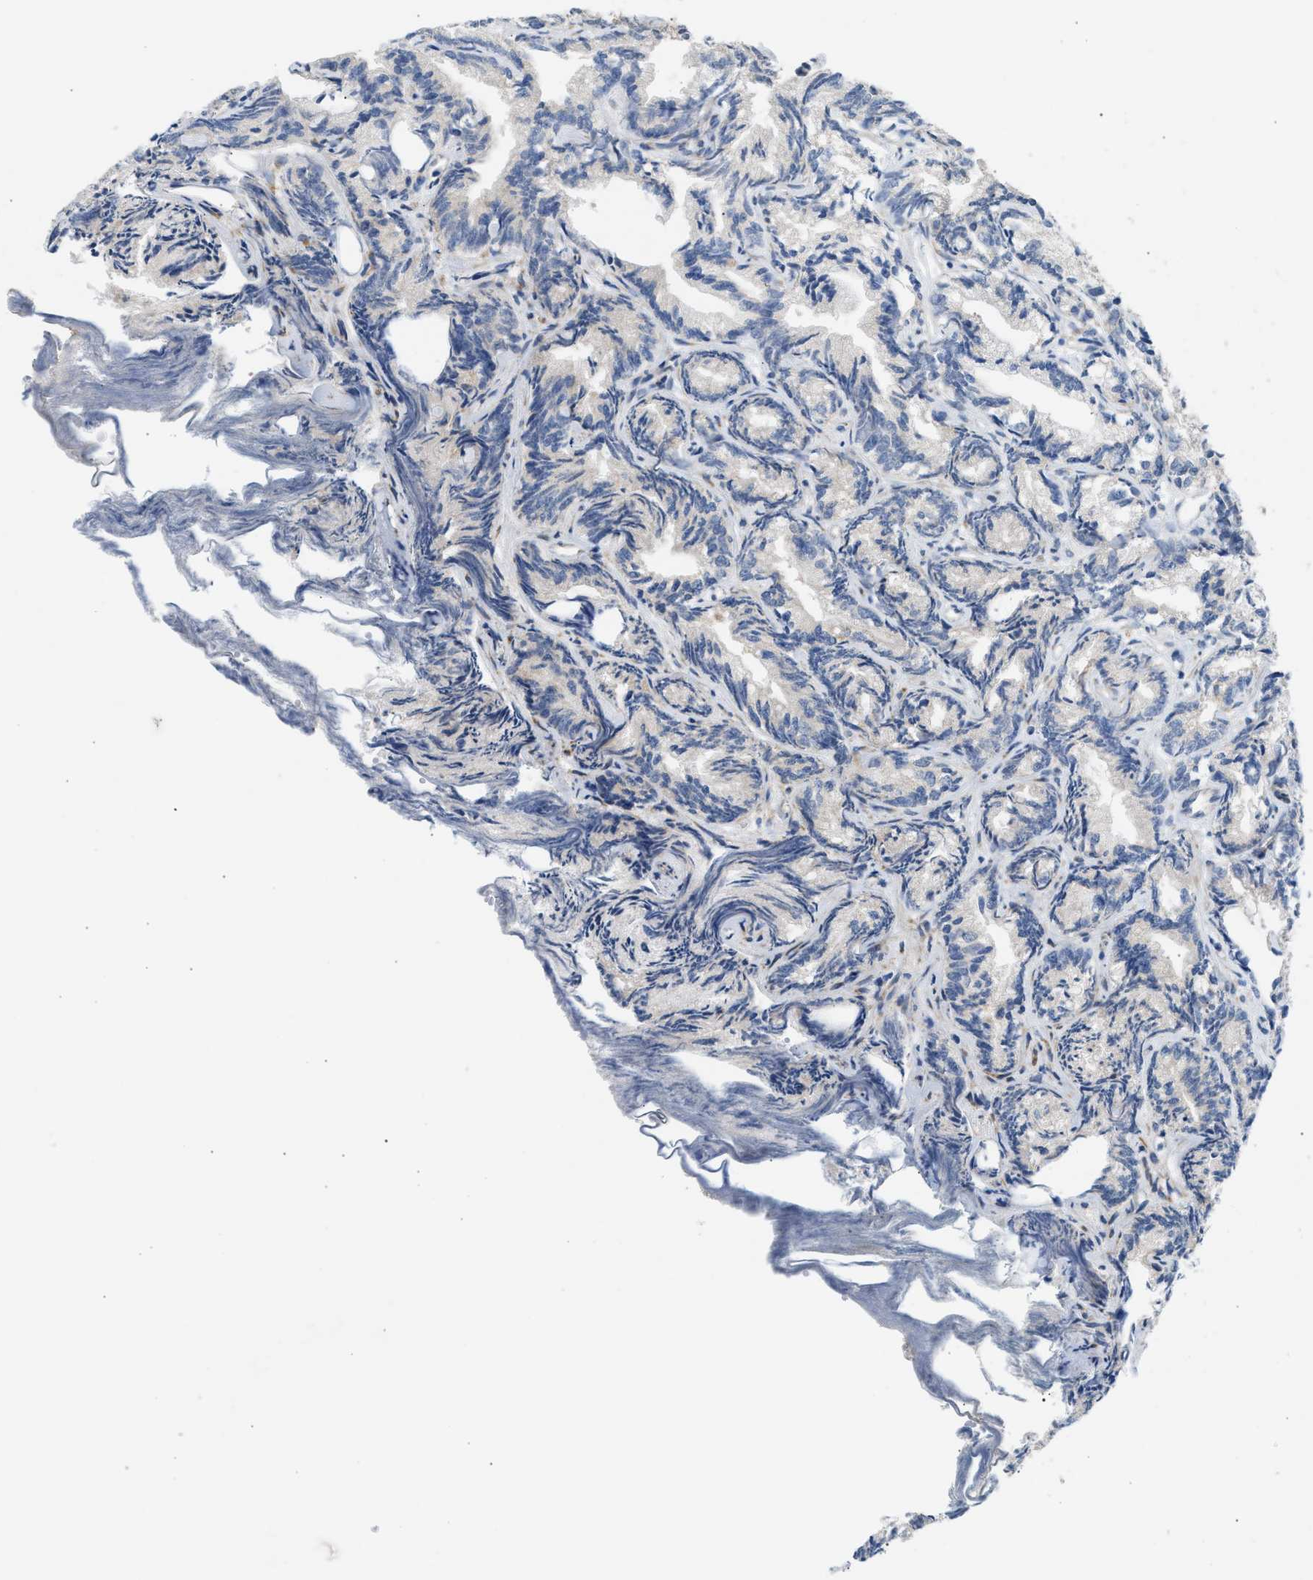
{"staining": {"intensity": "weak", "quantity": "<25%", "location": "cytoplasmic/membranous"}, "tissue": "prostate cancer", "cell_type": "Tumor cells", "image_type": "cancer", "snomed": [{"axis": "morphology", "description": "Adenocarcinoma, Low grade"}, {"axis": "topography", "description": "Prostate"}], "caption": "Protein analysis of prostate cancer reveals no significant staining in tumor cells.", "gene": "KCNC2", "patient": {"sex": "male", "age": 89}}